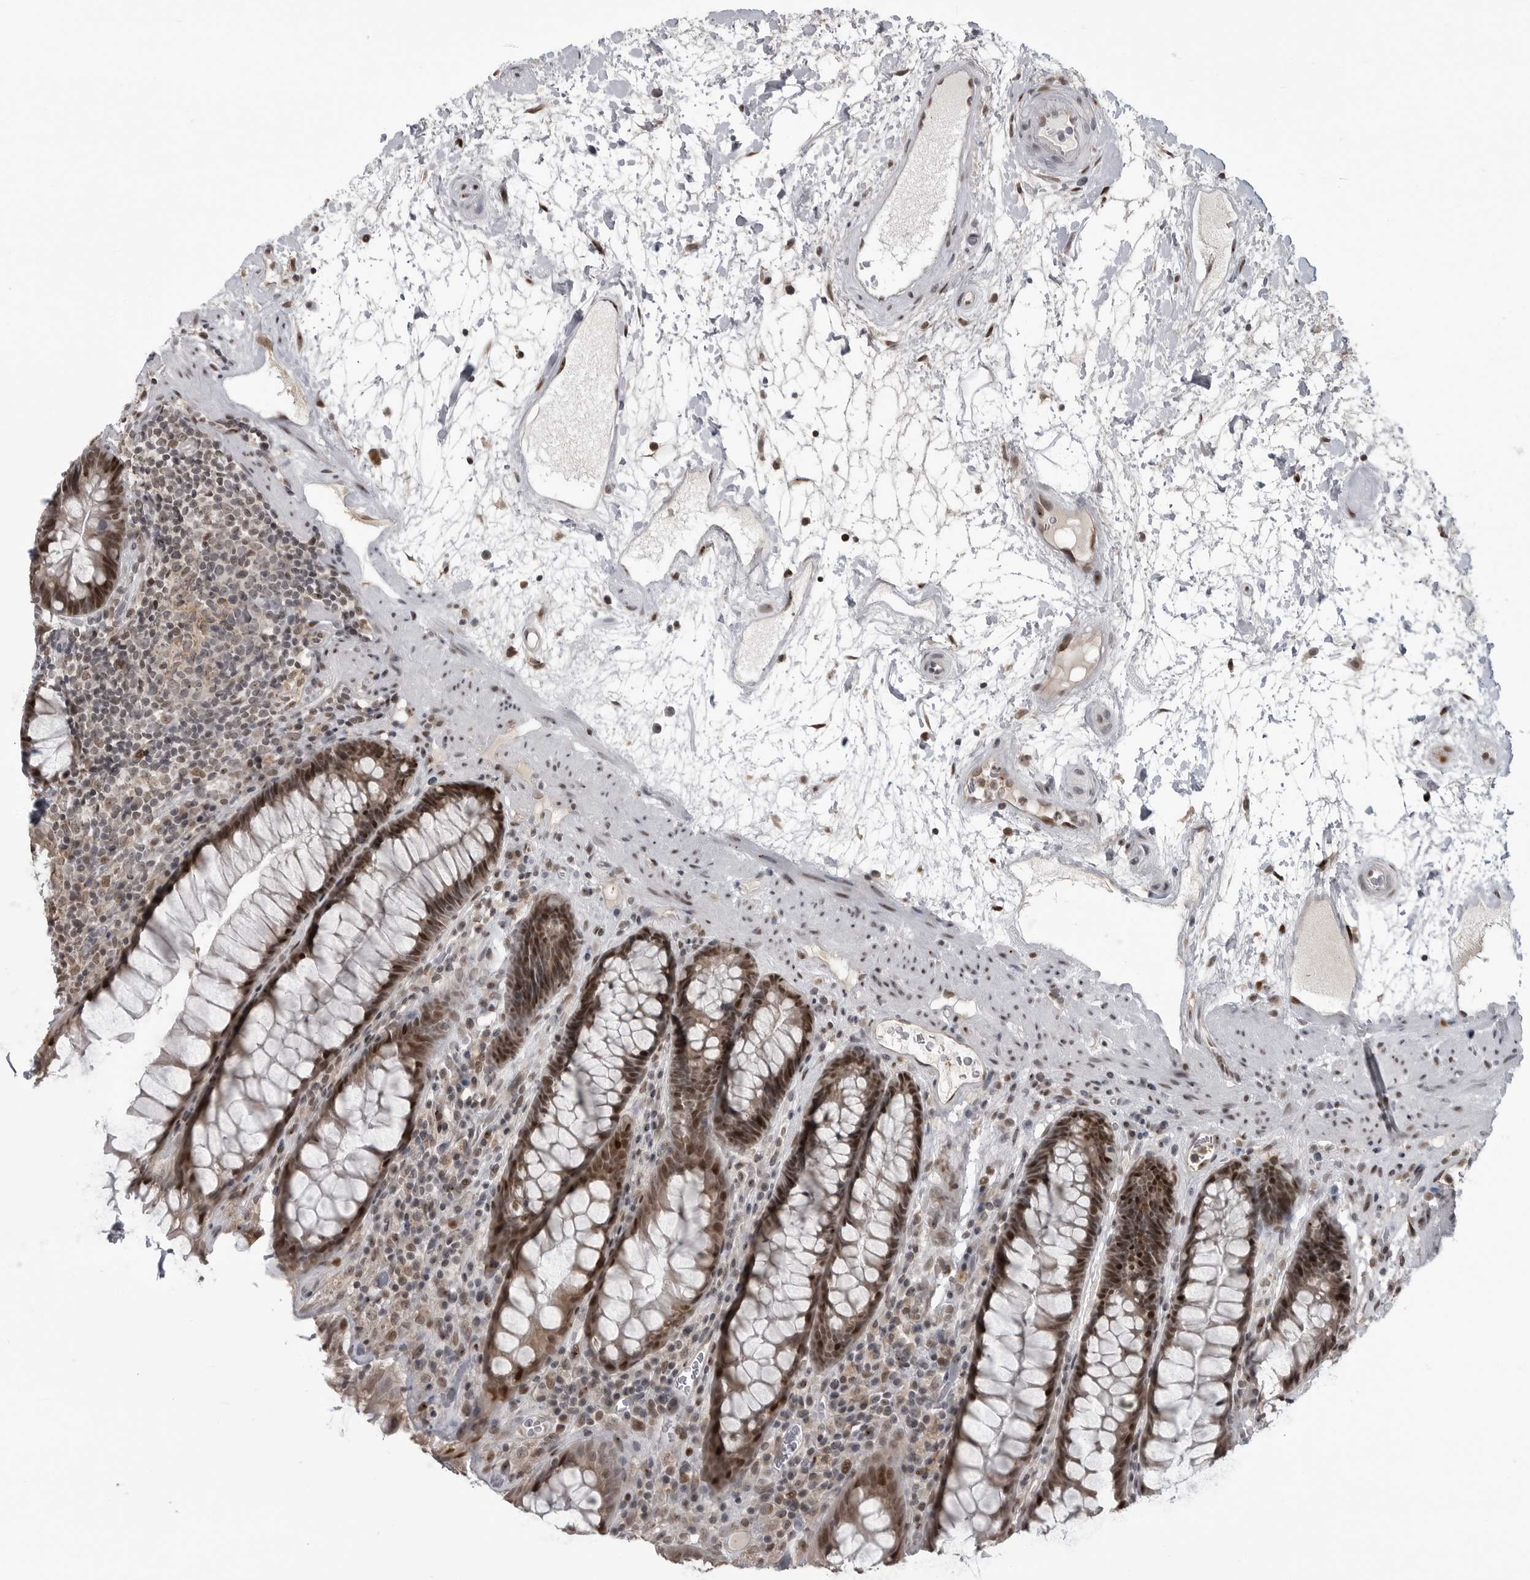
{"staining": {"intensity": "strong", "quantity": "25%-75%", "location": "nuclear"}, "tissue": "rectum", "cell_type": "Glandular cells", "image_type": "normal", "snomed": [{"axis": "morphology", "description": "Normal tissue, NOS"}, {"axis": "topography", "description": "Rectum"}], "caption": "DAB (3,3'-diaminobenzidine) immunohistochemical staining of normal human rectum displays strong nuclear protein staining in about 25%-75% of glandular cells. (DAB (3,3'-diaminobenzidine) IHC with brightfield microscopy, high magnification).", "gene": "C8orf58", "patient": {"sex": "male", "age": 64}}